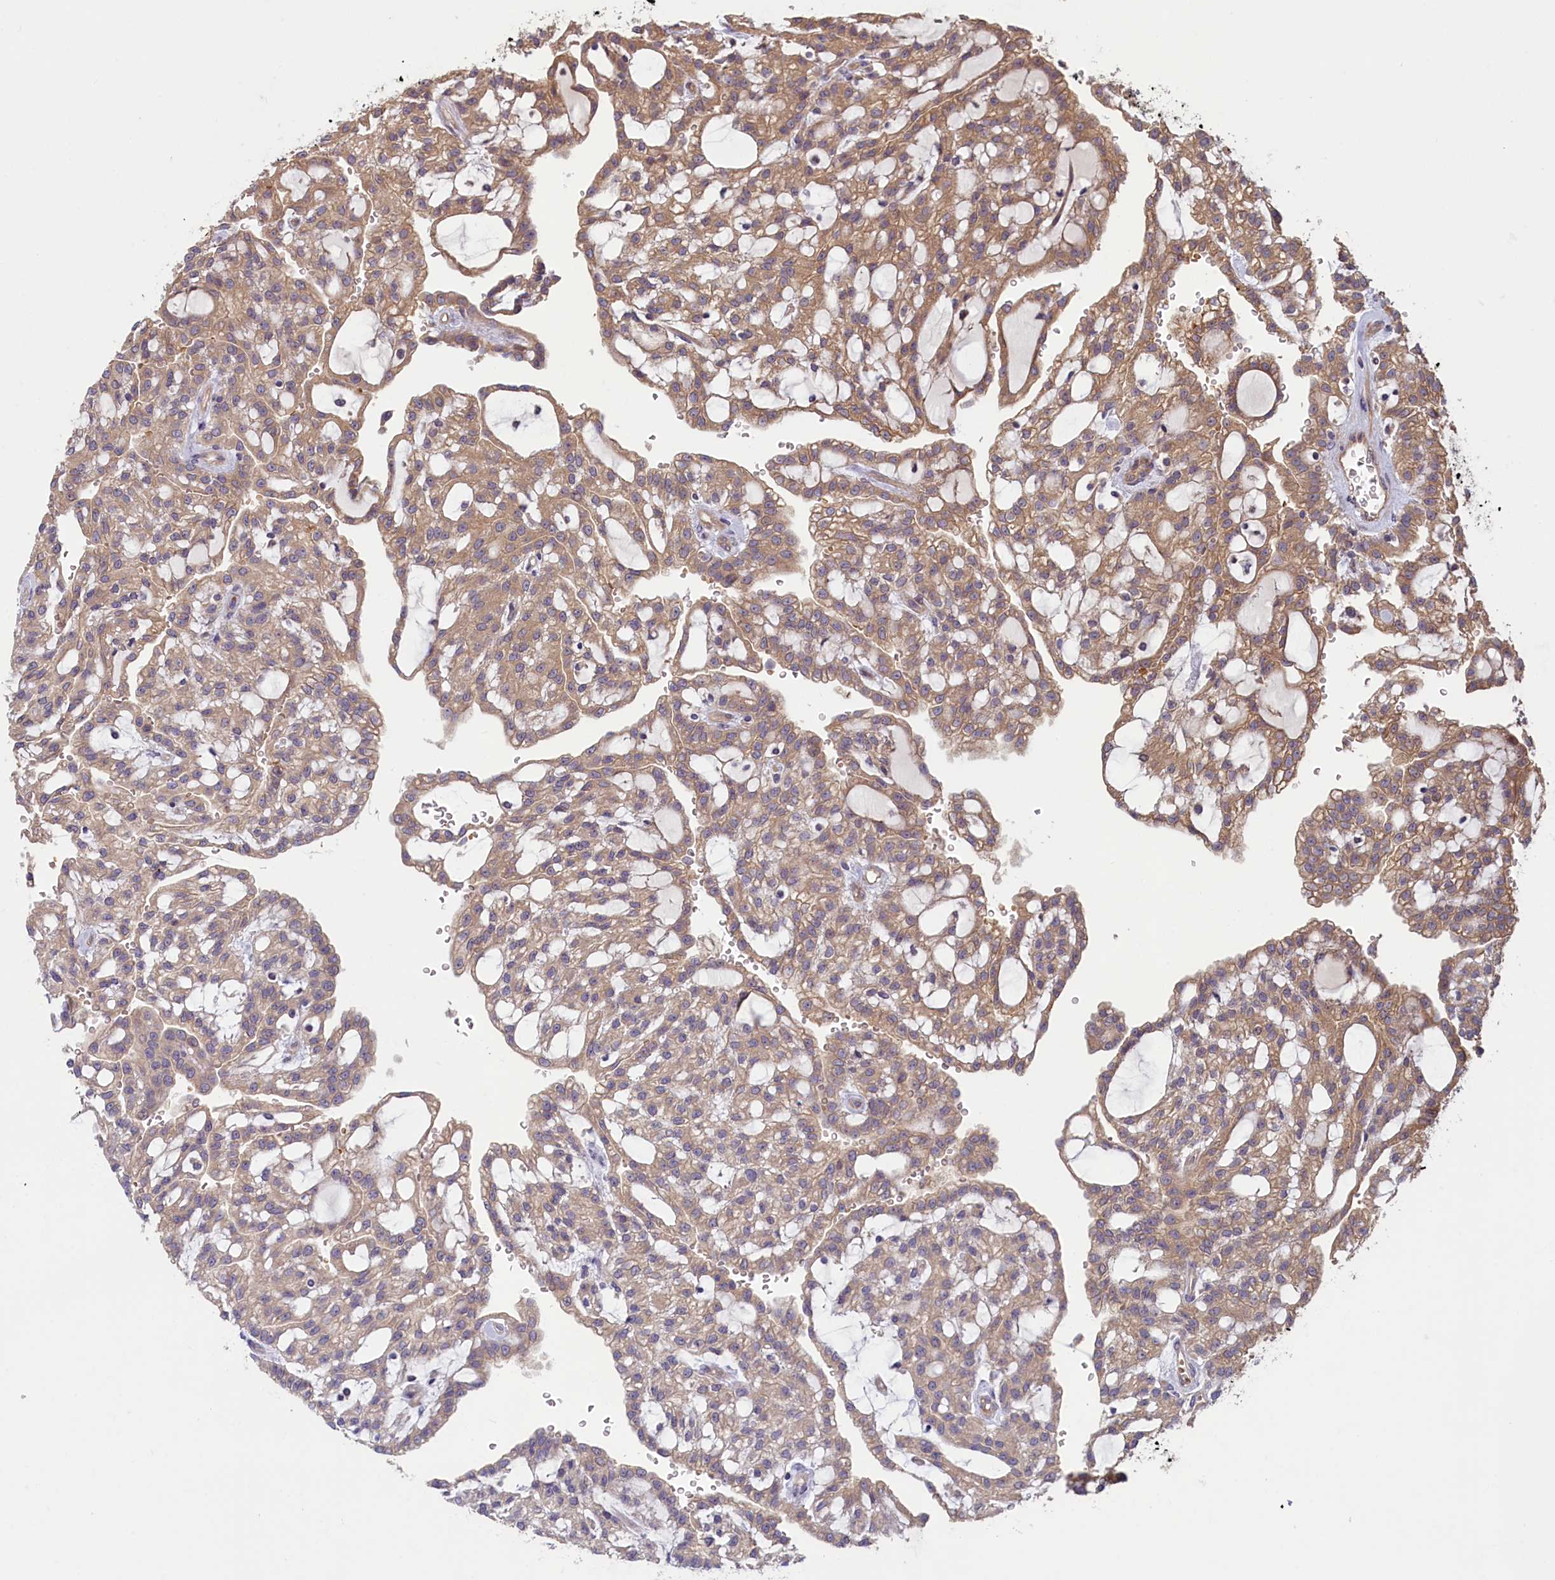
{"staining": {"intensity": "moderate", "quantity": "25%-75%", "location": "cytoplasmic/membranous"}, "tissue": "renal cancer", "cell_type": "Tumor cells", "image_type": "cancer", "snomed": [{"axis": "morphology", "description": "Adenocarcinoma, NOS"}, {"axis": "topography", "description": "Kidney"}], "caption": "Moderate cytoplasmic/membranous expression is seen in approximately 25%-75% of tumor cells in renal cancer. (DAB (3,3'-diaminobenzidine) = brown stain, brightfield microscopy at high magnification).", "gene": "CIAO2B", "patient": {"sex": "male", "age": 63}}